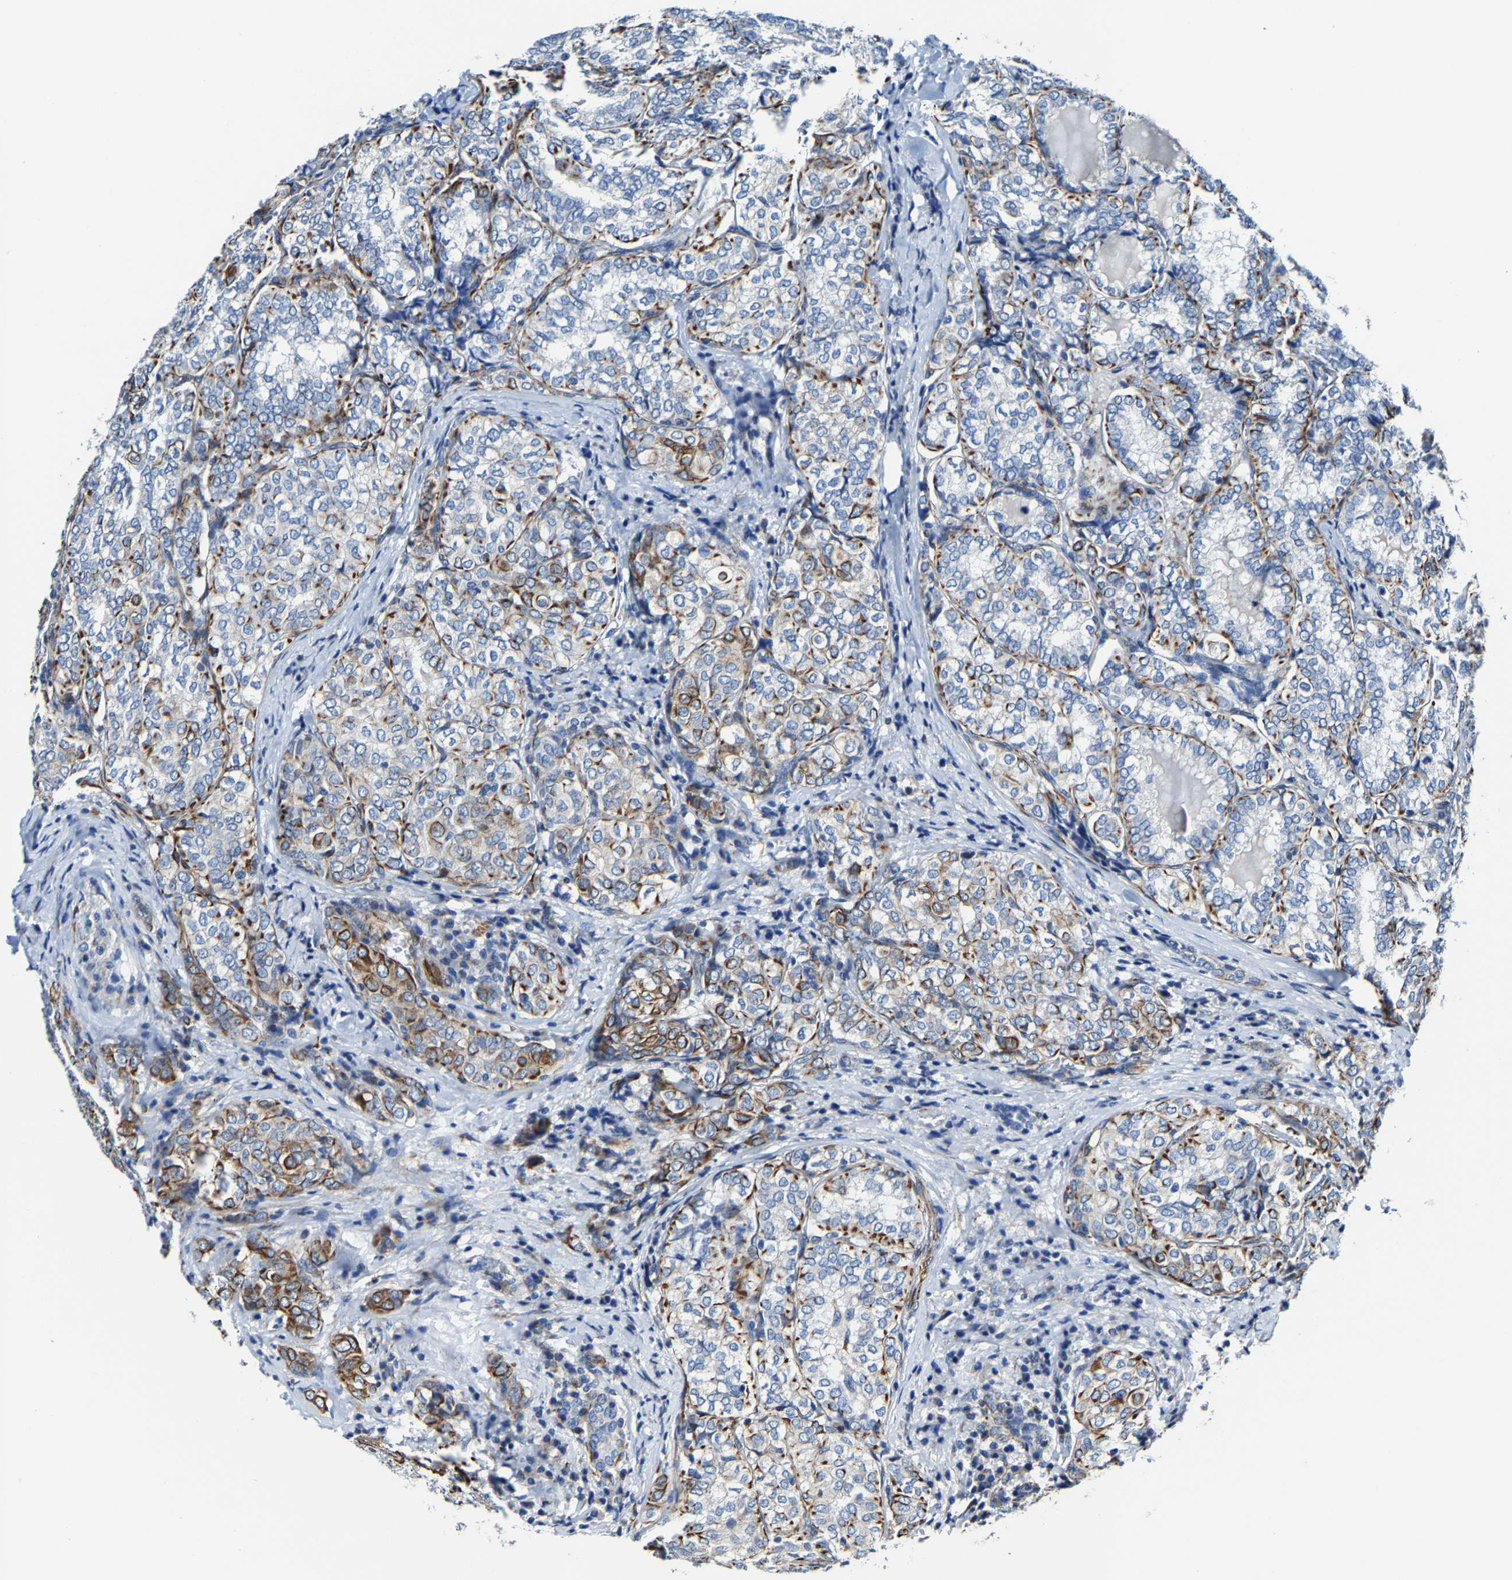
{"staining": {"intensity": "moderate", "quantity": ">75%", "location": "cytoplasmic/membranous"}, "tissue": "thyroid cancer", "cell_type": "Tumor cells", "image_type": "cancer", "snomed": [{"axis": "morphology", "description": "Normal tissue, NOS"}, {"axis": "morphology", "description": "Papillary adenocarcinoma, NOS"}, {"axis": "topography", "description": "Thyroid gland"}], "caption": "Protein expression analysis of human thyroid cancer (papillary adenocarcinoma) reveals moderate cytoplasmic/membranous positivity in approximately >75% of tumor cells. Using DAB (brown) and hematoxylin (blue) stains, captured at high magnification using brightfield microscopy.", "gene": "MMEL1", "patient": {"sex": "female", "age": 30}}